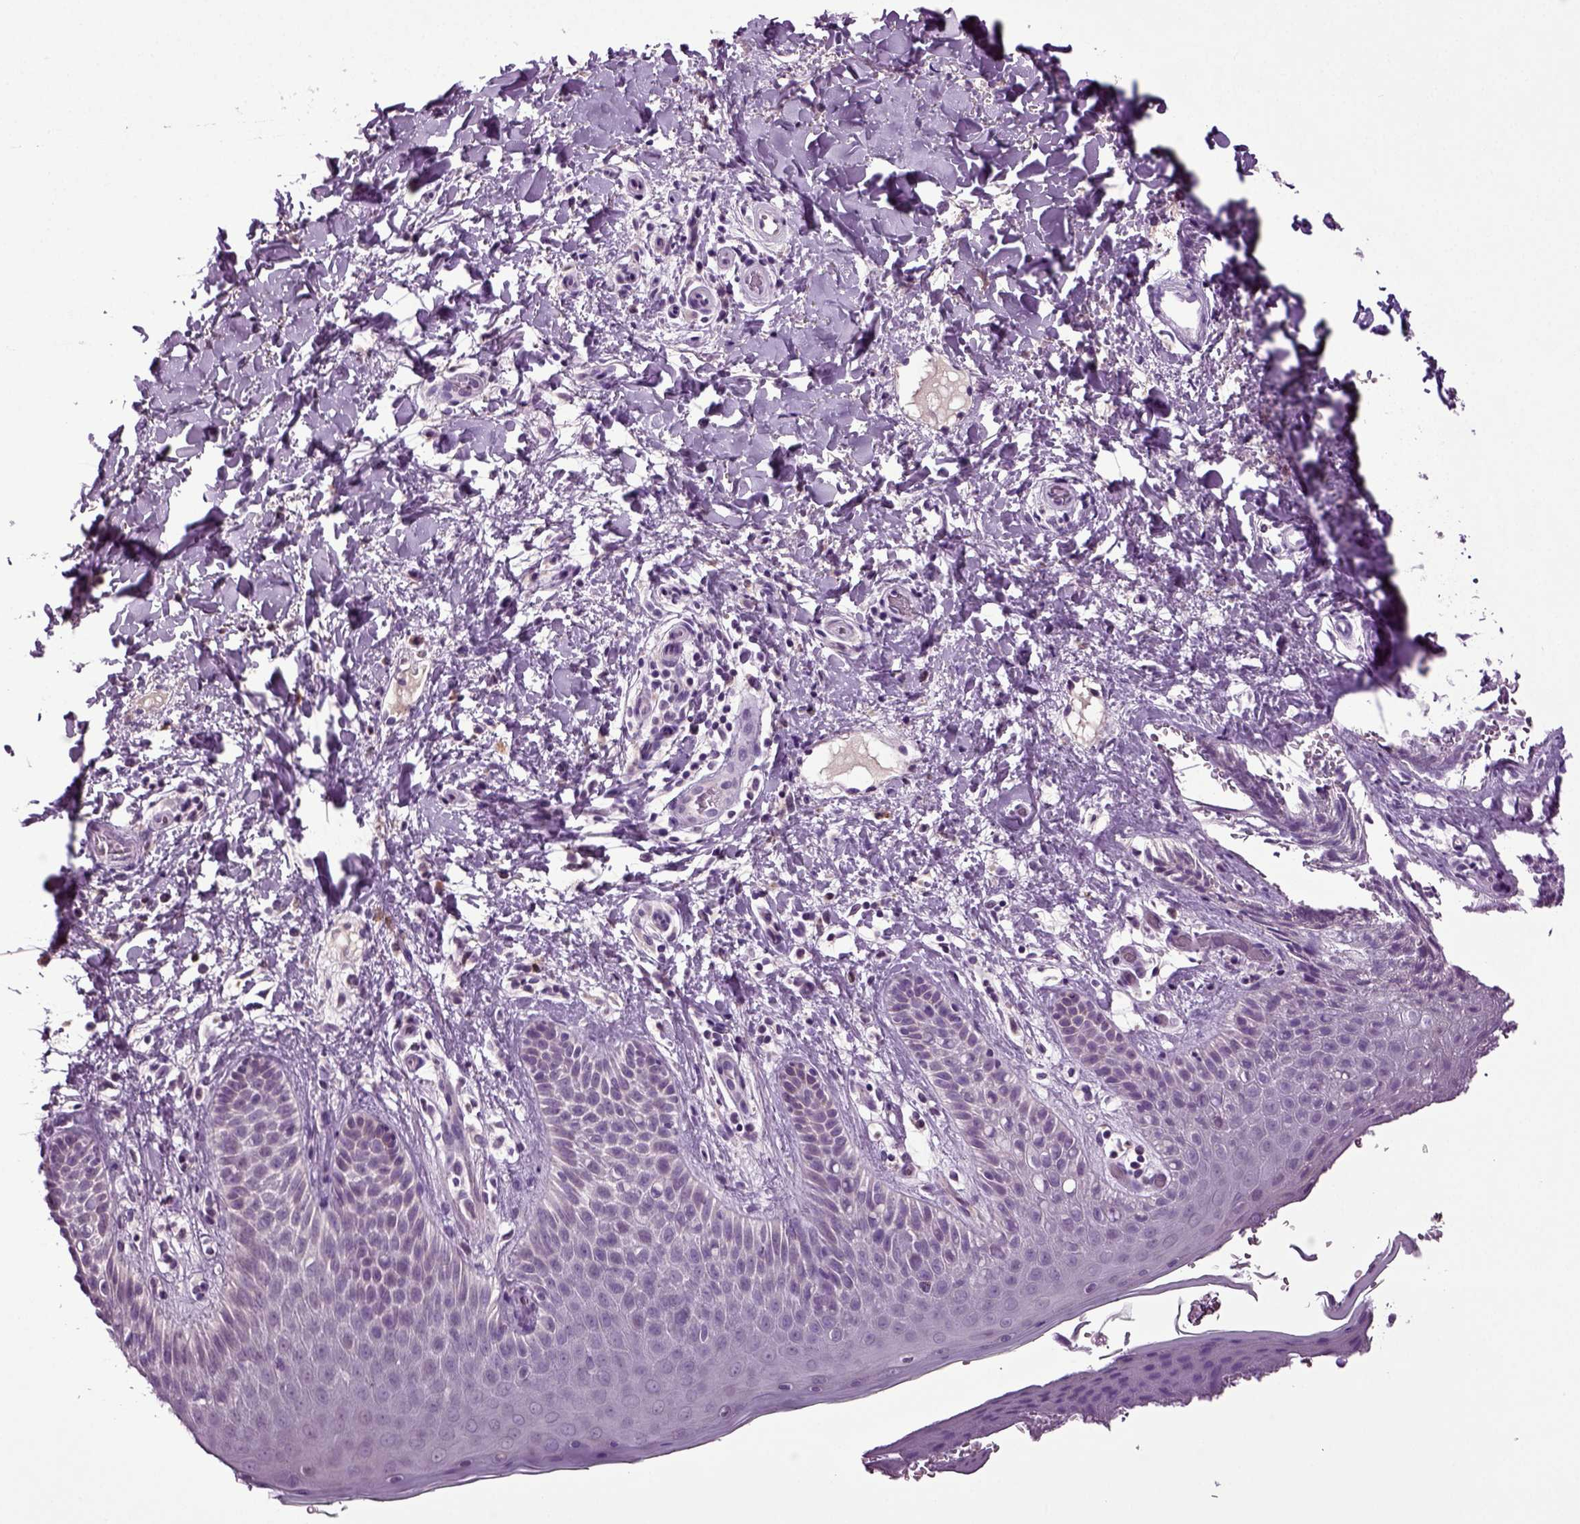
{"staining": {"intensity": "negative", "quantity": "none", "location": "none"}, "tissue": "skin", "cell_type": "Epidermal cells", "image_type": "normal", "snomed": [{"axis": "morphology", "description": "Normal tissue, NOS"}, {"axis": "topography", "description": "Anal"}], "caption": "Immunohistochemistry (IHC) image of benign skin: skin stained with DAB reveals no significant protein staining in epidermal cells.", "gene": "FGF11", "patient": {"sex": "male", "age": 36}}